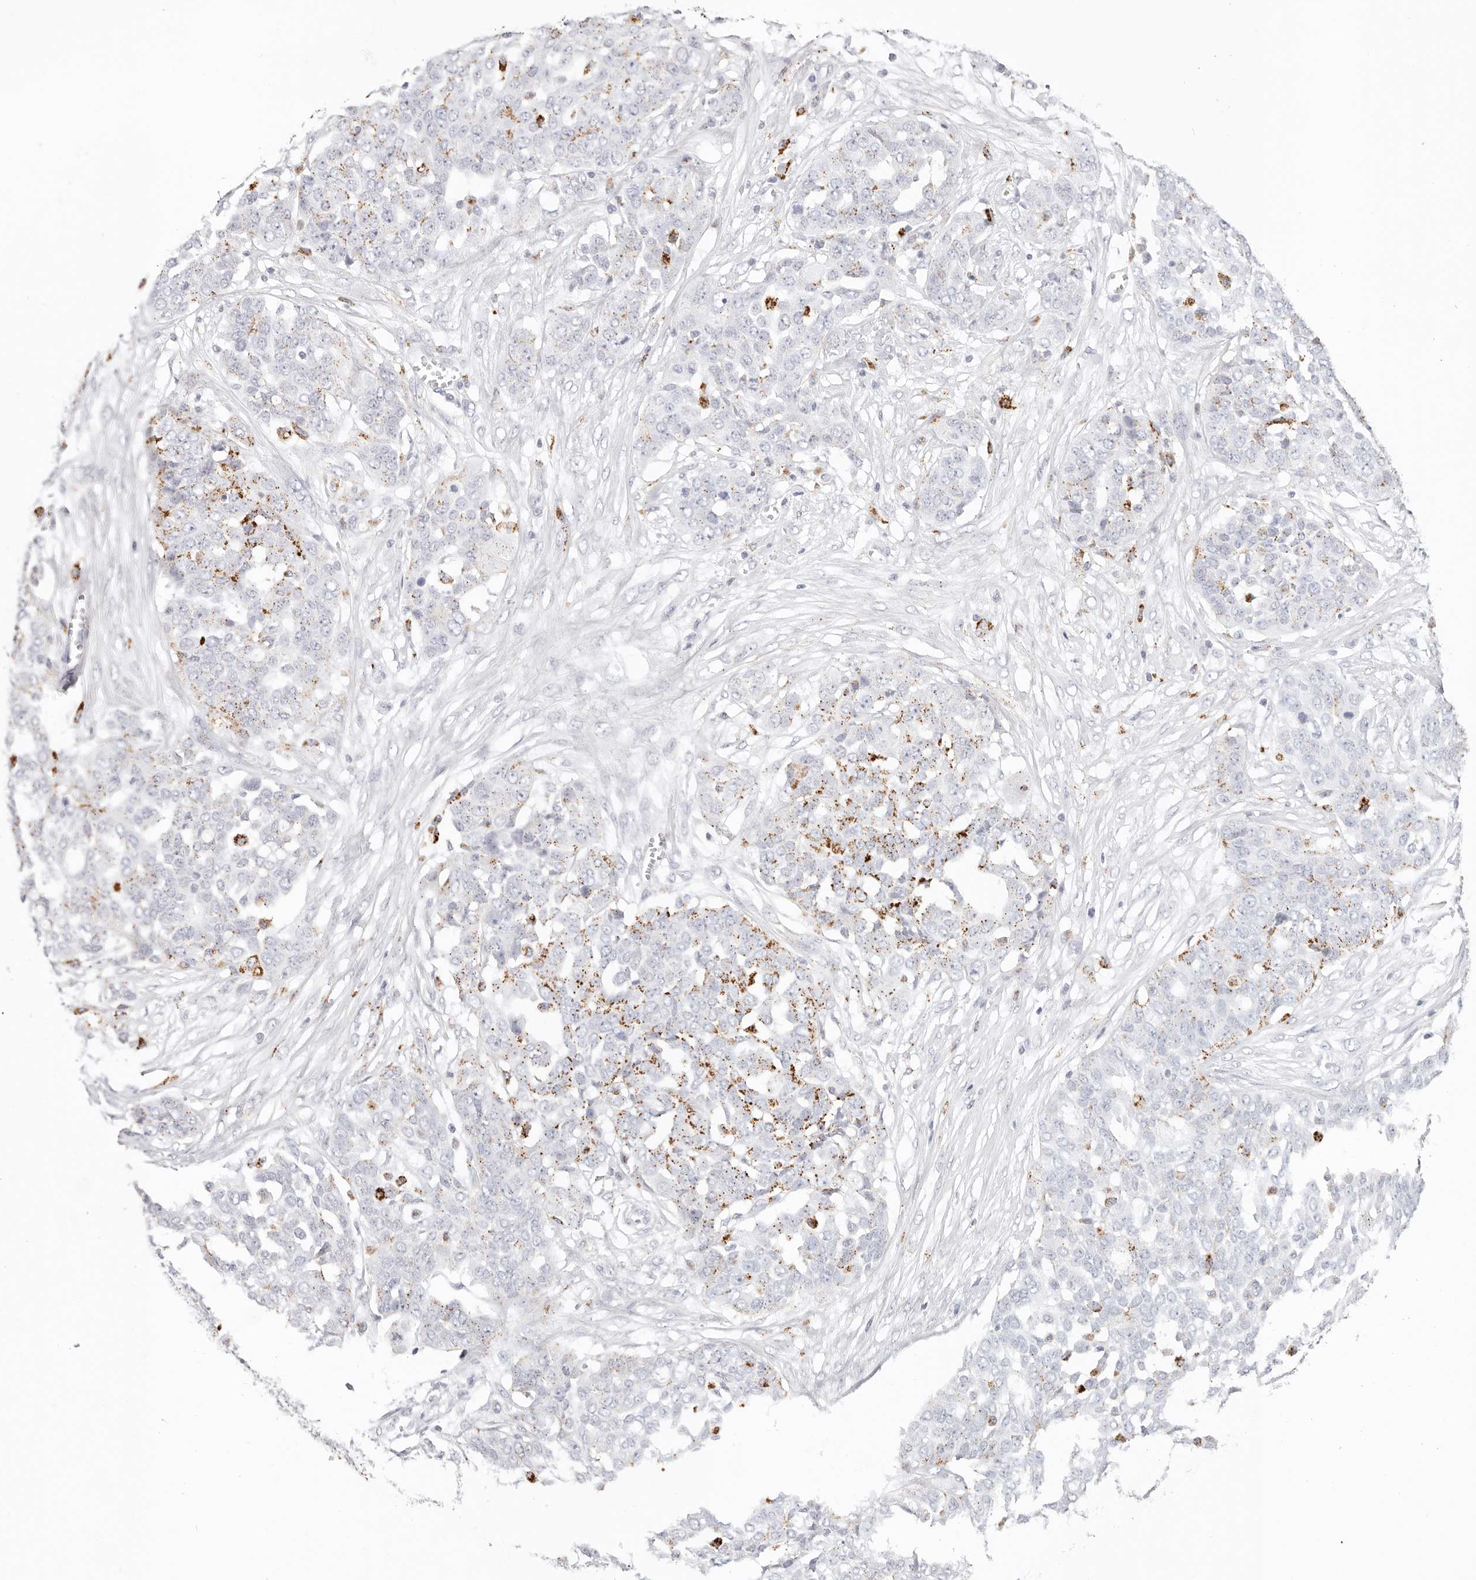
{"staining": {"intensity": "moderate", "quantity": "<25%", "location": "cytoplasmic/membranous"}, "tissue": "ovarian cancer", "cell_type": "Tumor cells", "image_type": "cancer", "snomed": [{"axis": "morphology", "description": "Cystadenocarcinoma, serous, NOS"}, {"axis": "topography", "description": "Soft tissue"}, {"axis": "topography", "description": "Ovary"}], "caption": "Immunohistochemical staining of human serous cystadenocarcinoma (ovarian) demonstrates moderate cytoplasmic/membranous protein expression in approximately <25% of tumor cells. (DAB IHC with brightfield microscopy, high magnification).", "gene": "STKLD1", "patient": {"sex": "female", "age": 57}}